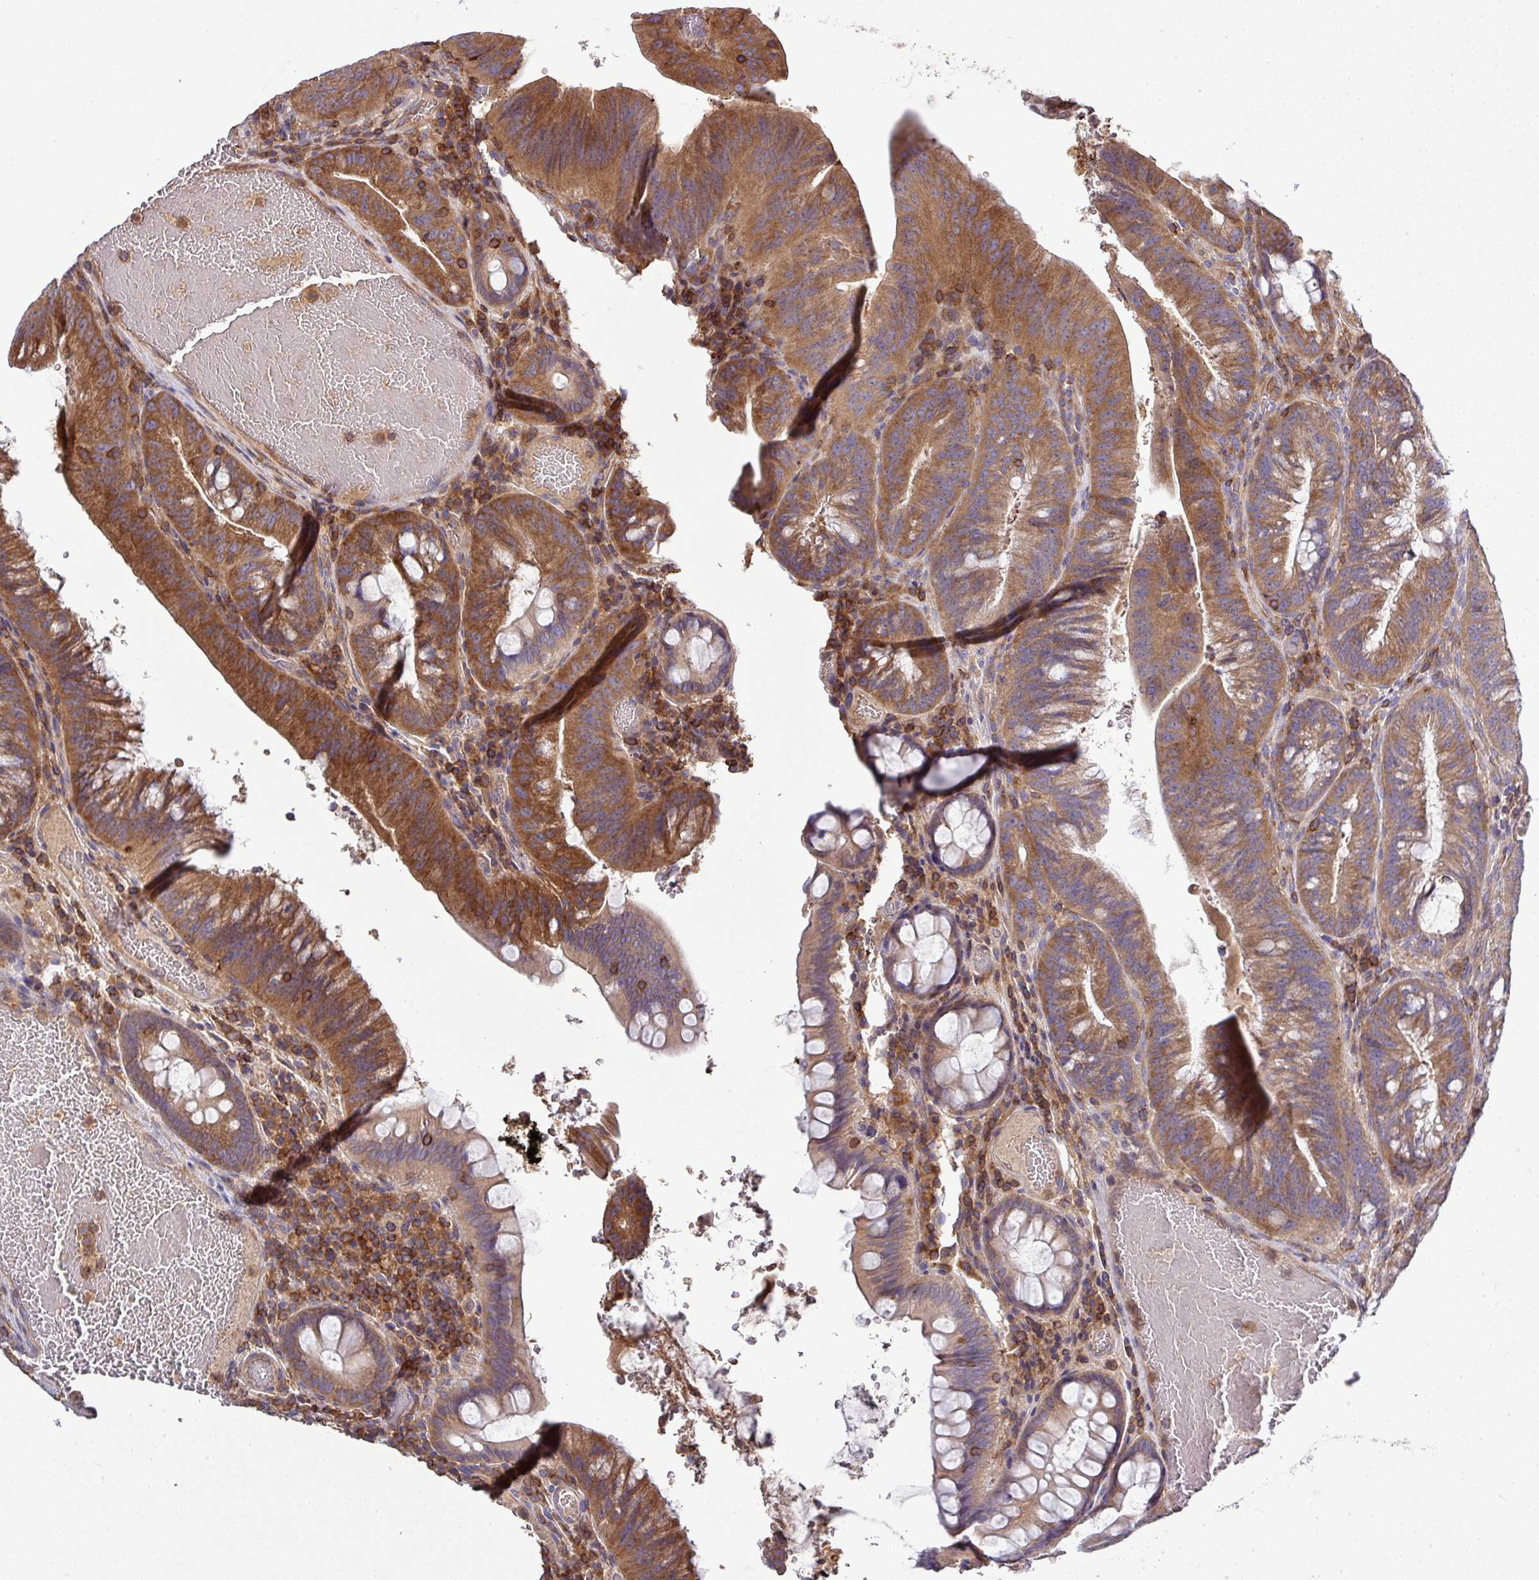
{"staining": {"intensity": "strong", "quantity": ">75%", "location": "cytoplasmic/membranous"}, "tissue": "colorectal cancer", "cell_type": "Tumor cells", "image_type": "cancer", "snomed": [{"axis": "morphology", "description": "Adenocarcinoma, NOS"}, {"axis": "topography", "description": "Colon"}], "caption": "Tumor cells display high levels of strong cytoplasmic/membranous expression in approximately >75% of cells in human colorectal cancer. (IHC, brightfield microscopy, high magnification).", "gene": "LRRC74B", "patient": {"sex": "female", "age": 43}}